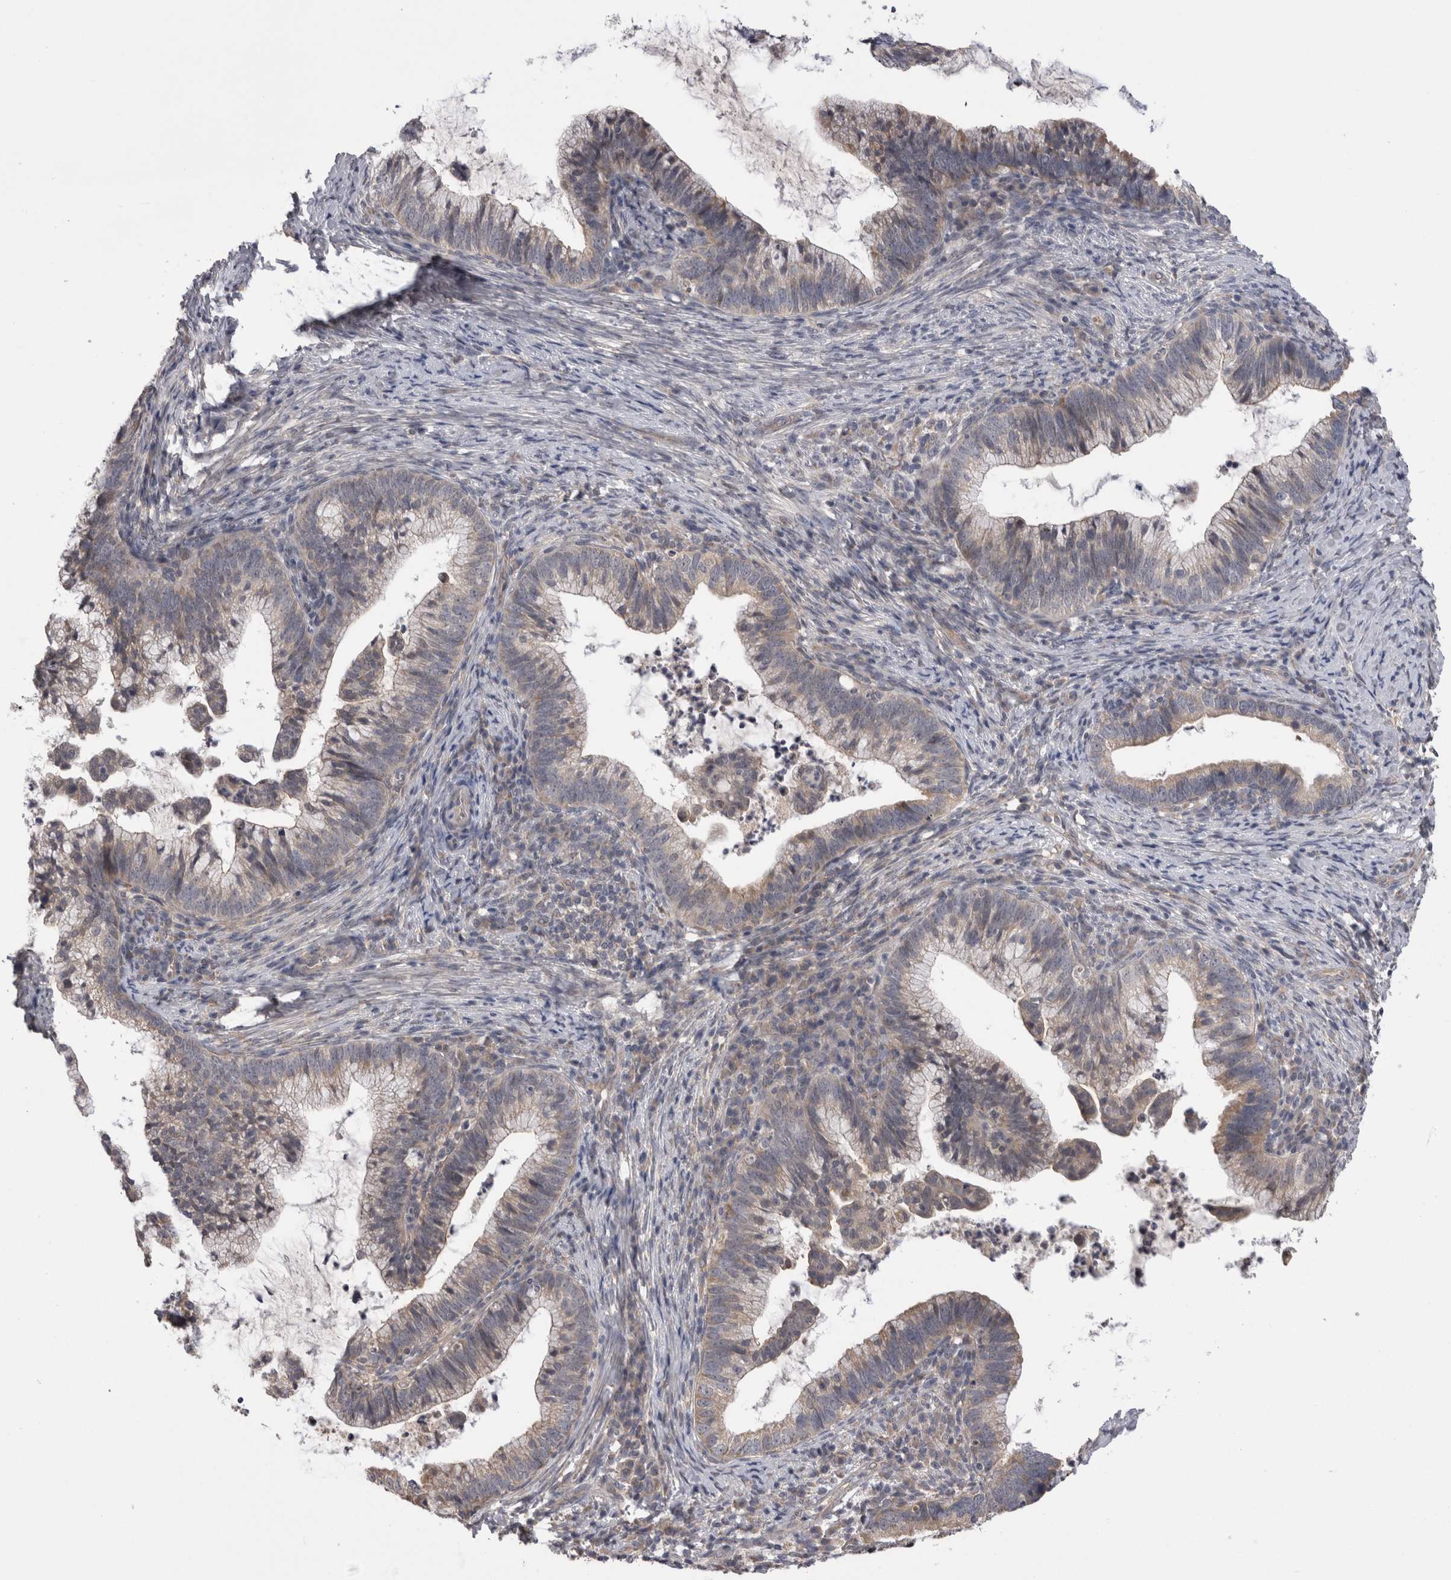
{"staining": {"intensity": "weak", "quantity": "<25%", "location": "cytoplasmic/membranous"}, "tissue": "cervical cancer", "cell_type": "Tumor cells", "image_type": "cancer", "snomed": [{"axis": "morphology", "description": "Adenocarcinoma, NOS"}, {"axis": "topography", "description": "Cervix"}], "caption": "IHC photomicrograph of adenocarcinoma (cervical) stained for a protein (brown), which exhibits no expression in tumor cells. The staining was performed using DAB to visualize the protein expression in brown, while the nuclei were stained in blue with hematoxylin (Magnification: 20x).", "gene": "ARHGAP29", "patient": {"sex": "female", "age": 36}}